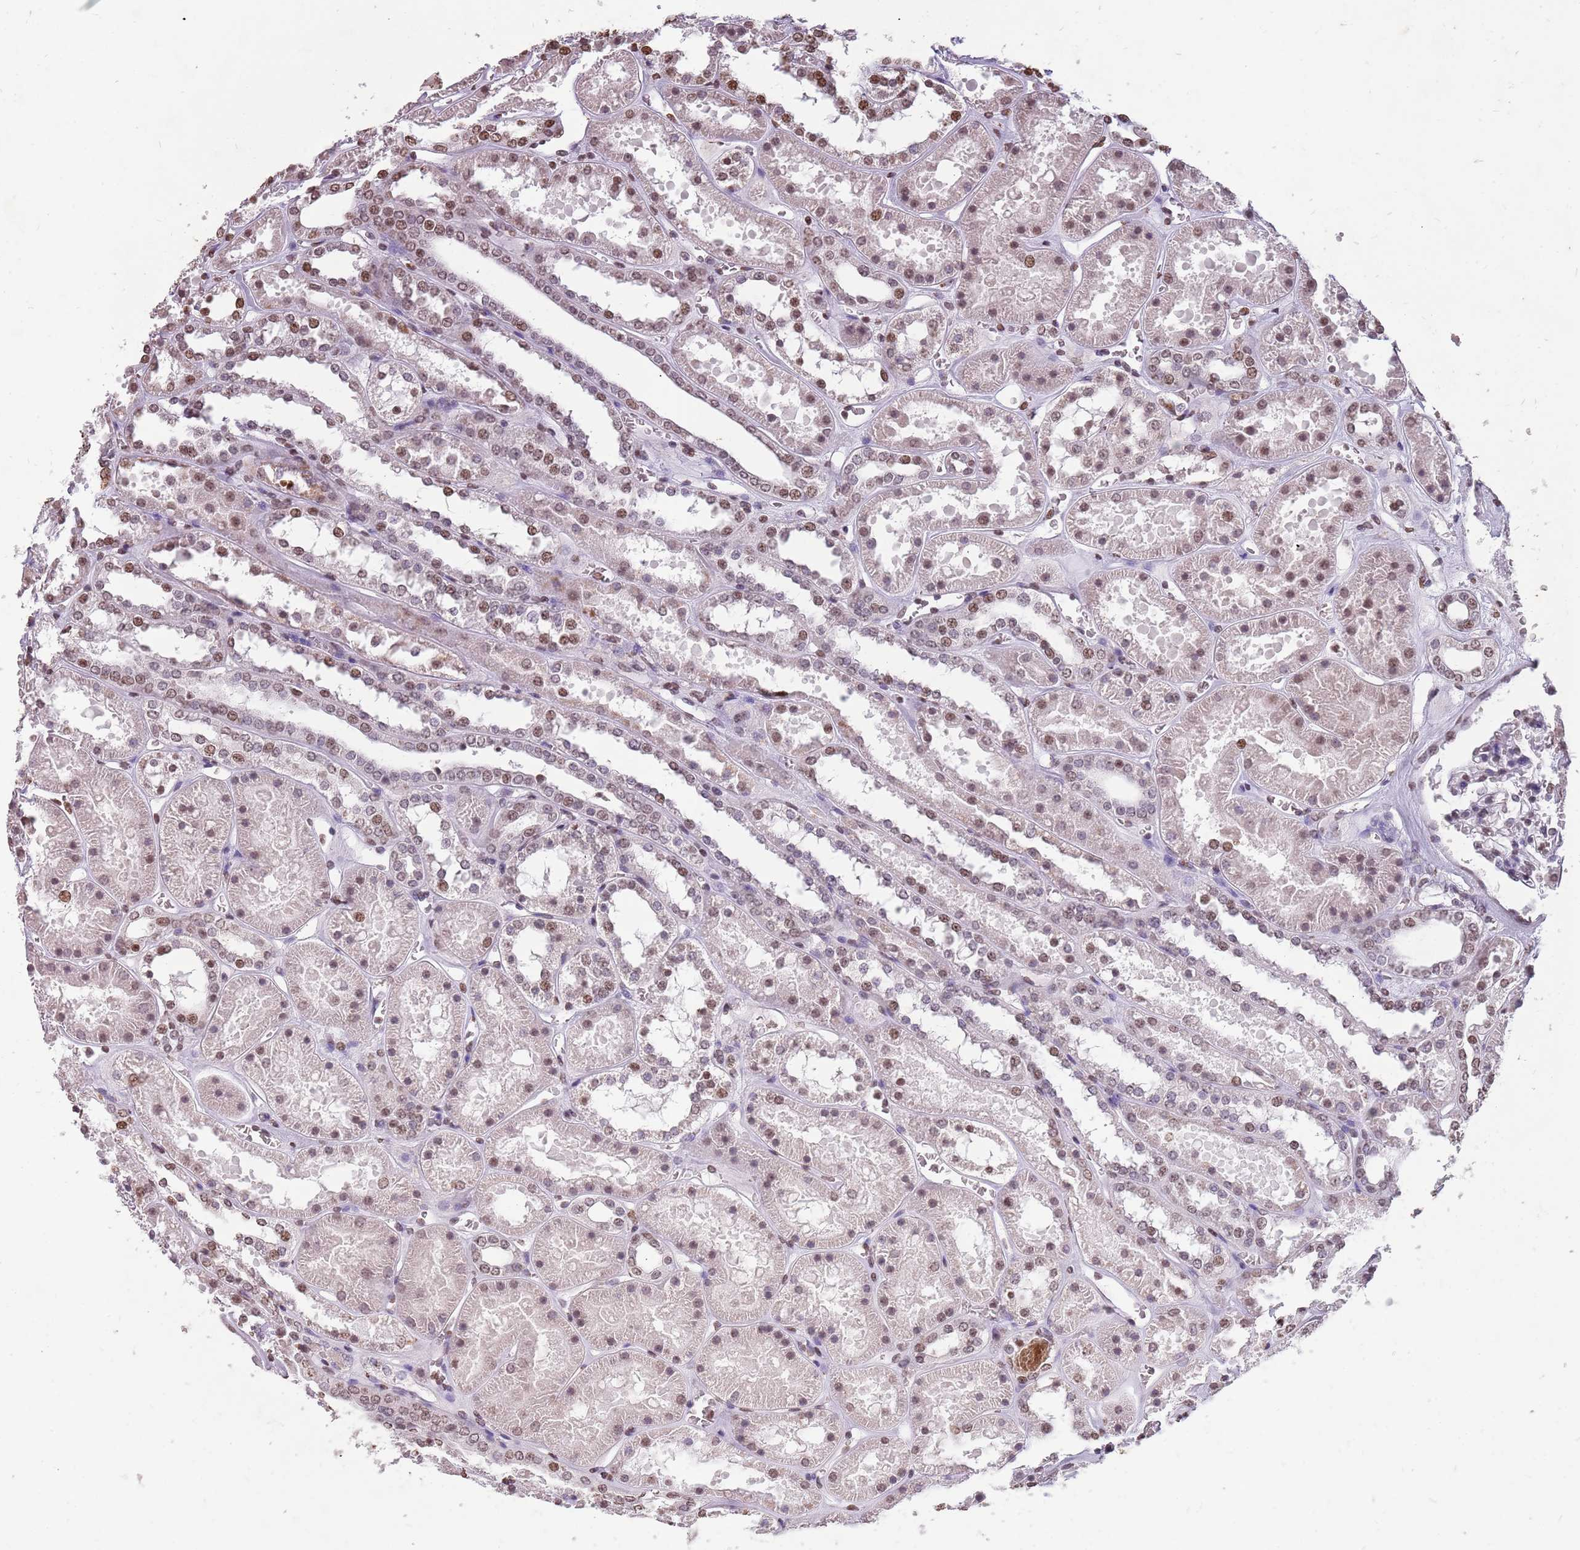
{"staining": {"intensity": "moderate", "quantity": "<25%", "location": "nuclear"}, "tissue": "kidney", "cell_type": "Cells in glomeruli", "image_type": "normal", "snomed": [{"axis": "morphology", "description": "Normal tissue, NOS"}, {"axis": "topography", "description": "Kidney"}], "caption": "Protein expression analysis of normal kidney shows moderate nuclear positivity in approximately <25% of cells in glomeruli. The protein is stained brown, and the nuclei are stained in blue (DAB (3,3'-diaminobenzidine) IHC with brightfield microscopy, high magnification).", "gene": "NEK6", "patient": {"sex": "female", "age": 41}}